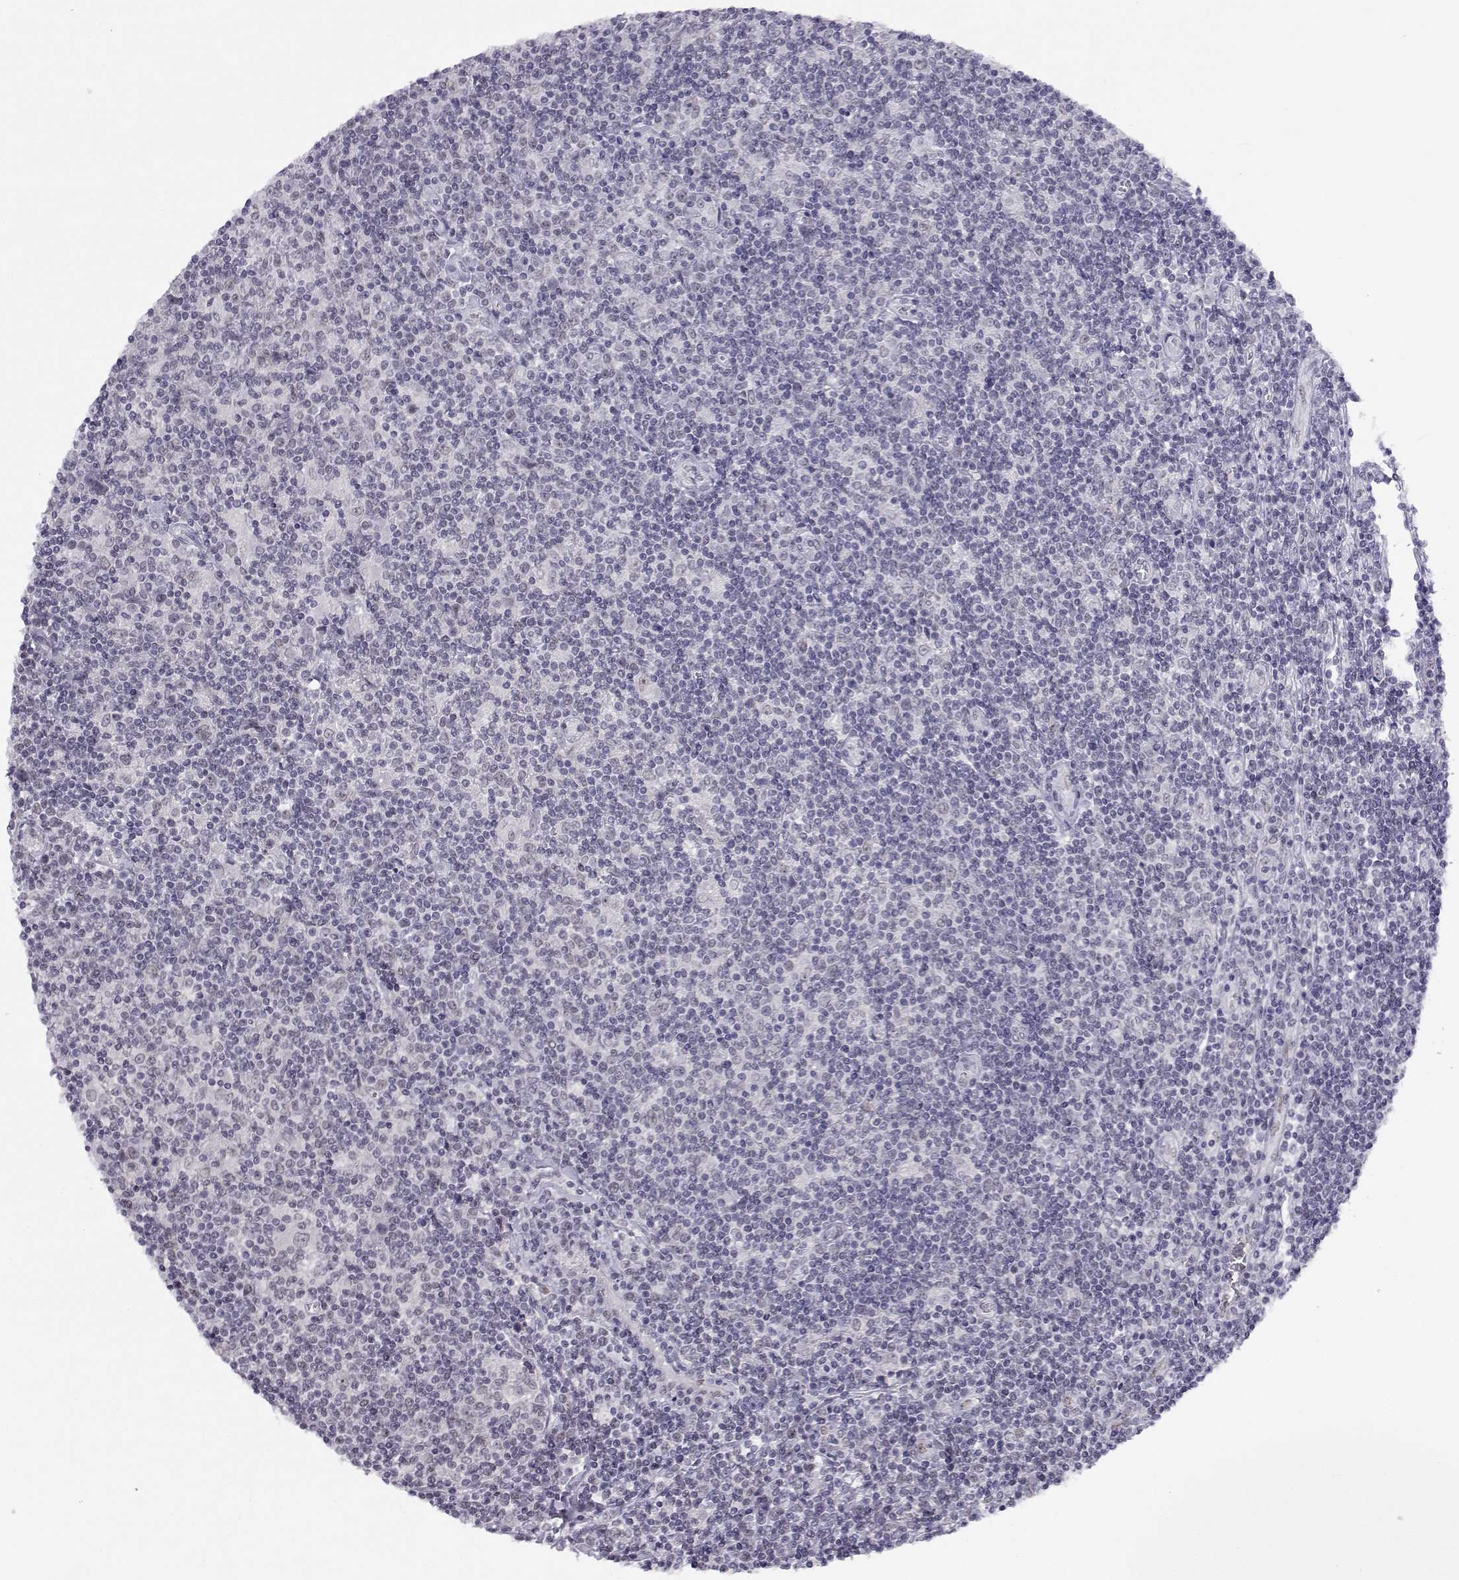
{"staining": {"intensity": "negative", "quantity": "none", "location": "none"}, "tissue": "lymphoma", "cell_type": "Tumor cells", "image_type": "cancer", "snomed": [{"axis": "morphology", "description": "Hodgkin's disease, NOS"}, {"axis": "topography", "description": "Lymph node"}], "caption": "Lymphoma was stained to show a protein in brown. There is no significant expression in tumor cells.", "gene": "MED26", "patient": {"sex": "male", "age": 40}}